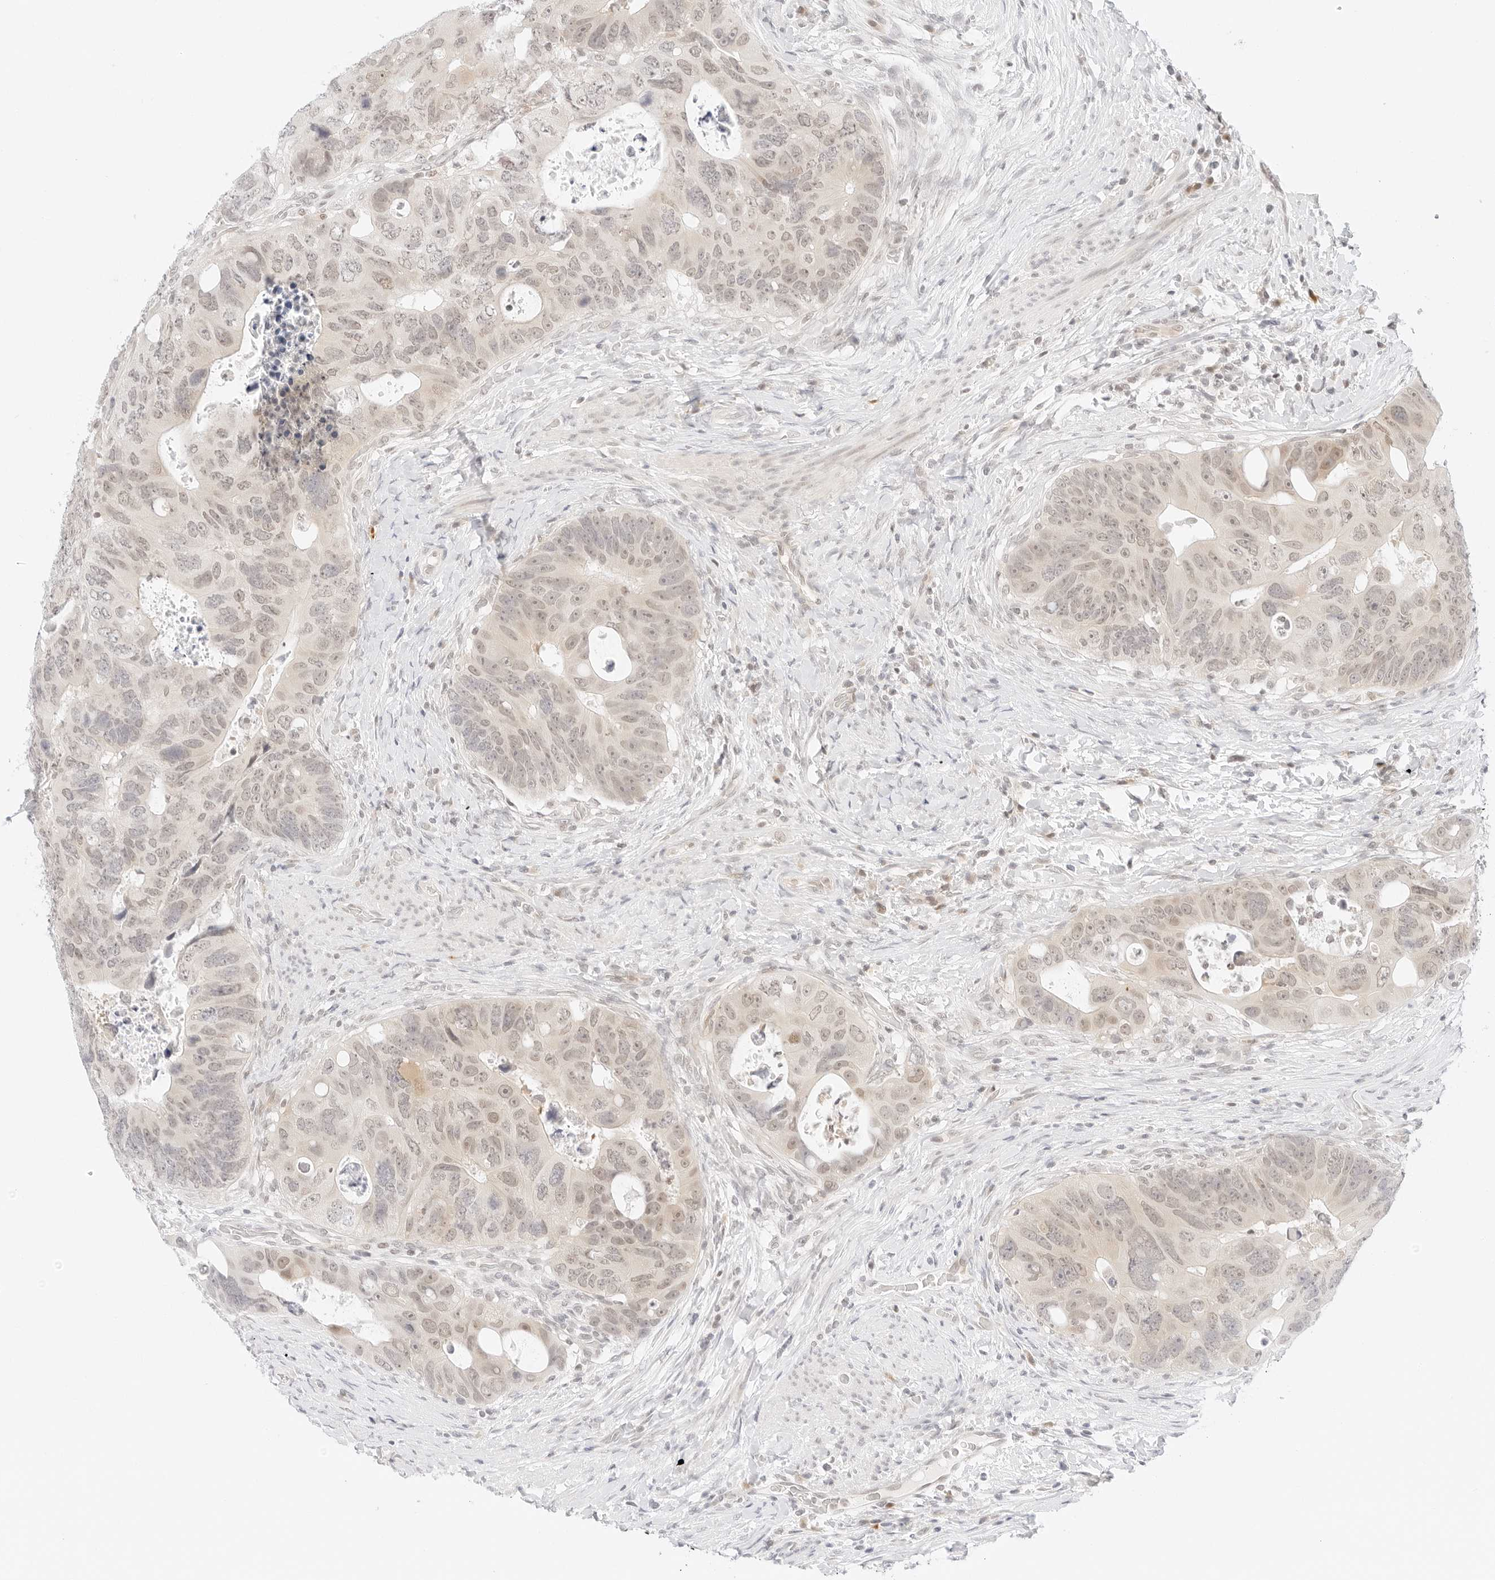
{"staining": {"intensity": "weak", "quantity": "25%-75%", "location": "nuclear"}, "tissue": "colorectal cancer", "cell_type": "Tumor cells", "image_type": "cancer", "snomed": [{"axis": "morphology", "description": "Adenocarcinoma, NOS"}, {"axis": "topography", "description": "Rectum"}], "caption": "Immunohistochemical staining of human adenocarcinoma (colorectal) displays low levels of weak nuclear expression in about 25%-75% of tumor cells.", "gene": "POLR3C", "patient": {"sex": "male", "age": 59}}